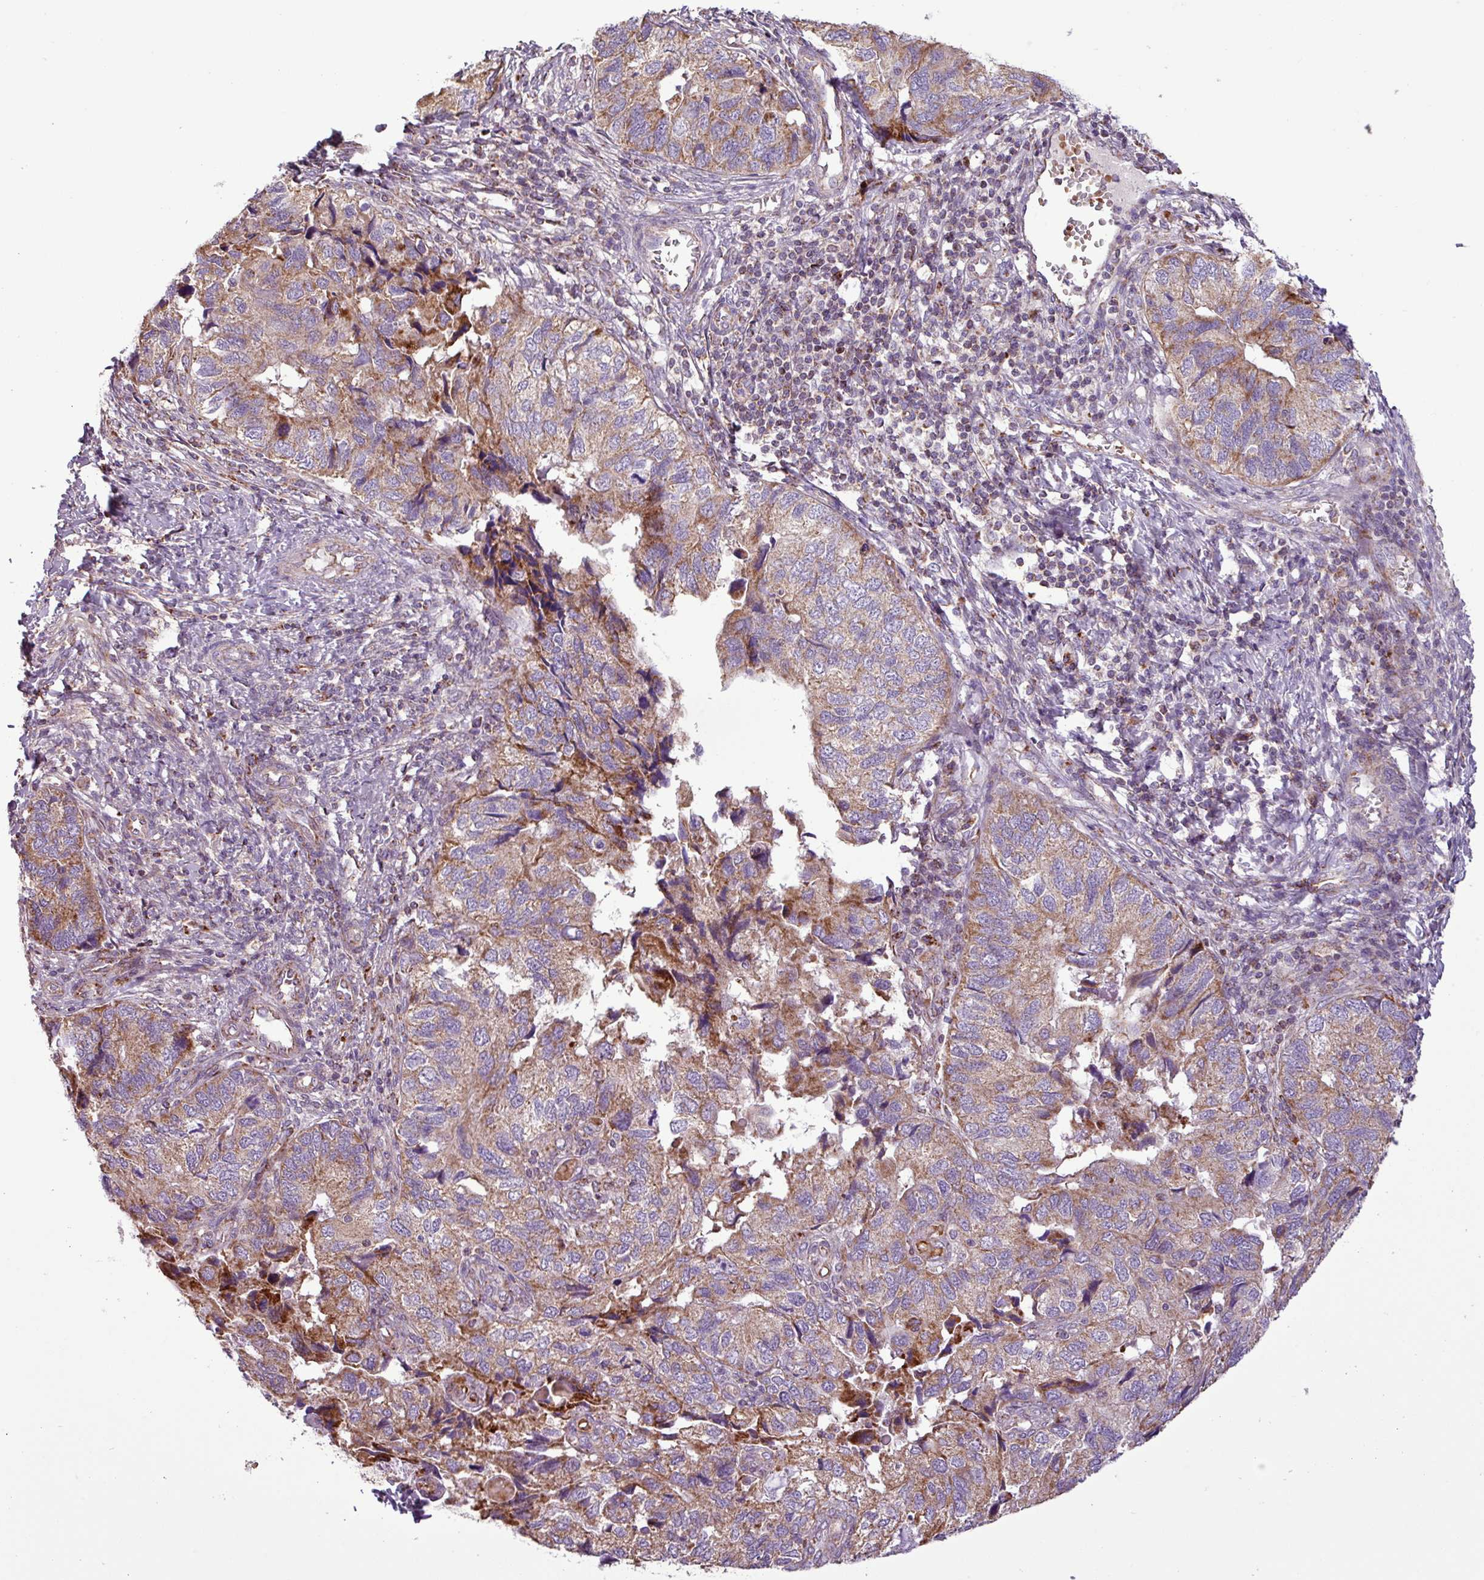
{"staining": {"intensity": "moderate", "quantity": "25%-75%", "location": "cytoplasmic/membranous"}, "tissue": "endometrial cancer", "cell_type": "Tumor cells", "image_type": "cancer", "snomed": [{"axis": "morphology", "description": "Carcinoma, NOS"}, {"axis": "topography", "description": "Uterus"}], "caption": "High-power microscopy captured an immunohistochemistry histopathology image of endometrial cancer, revealing moderate cytoplasmic/membranous staining in approximately 25%-75% of tumor cells. Using DAB (3,3'-diaminobenzidine) (brown) and hematoxylin (blue) stains, captured at high magnification using brightfield microscopy.", "gene": "FAM183A", "patient": {"sex": "female", "age": 76}}